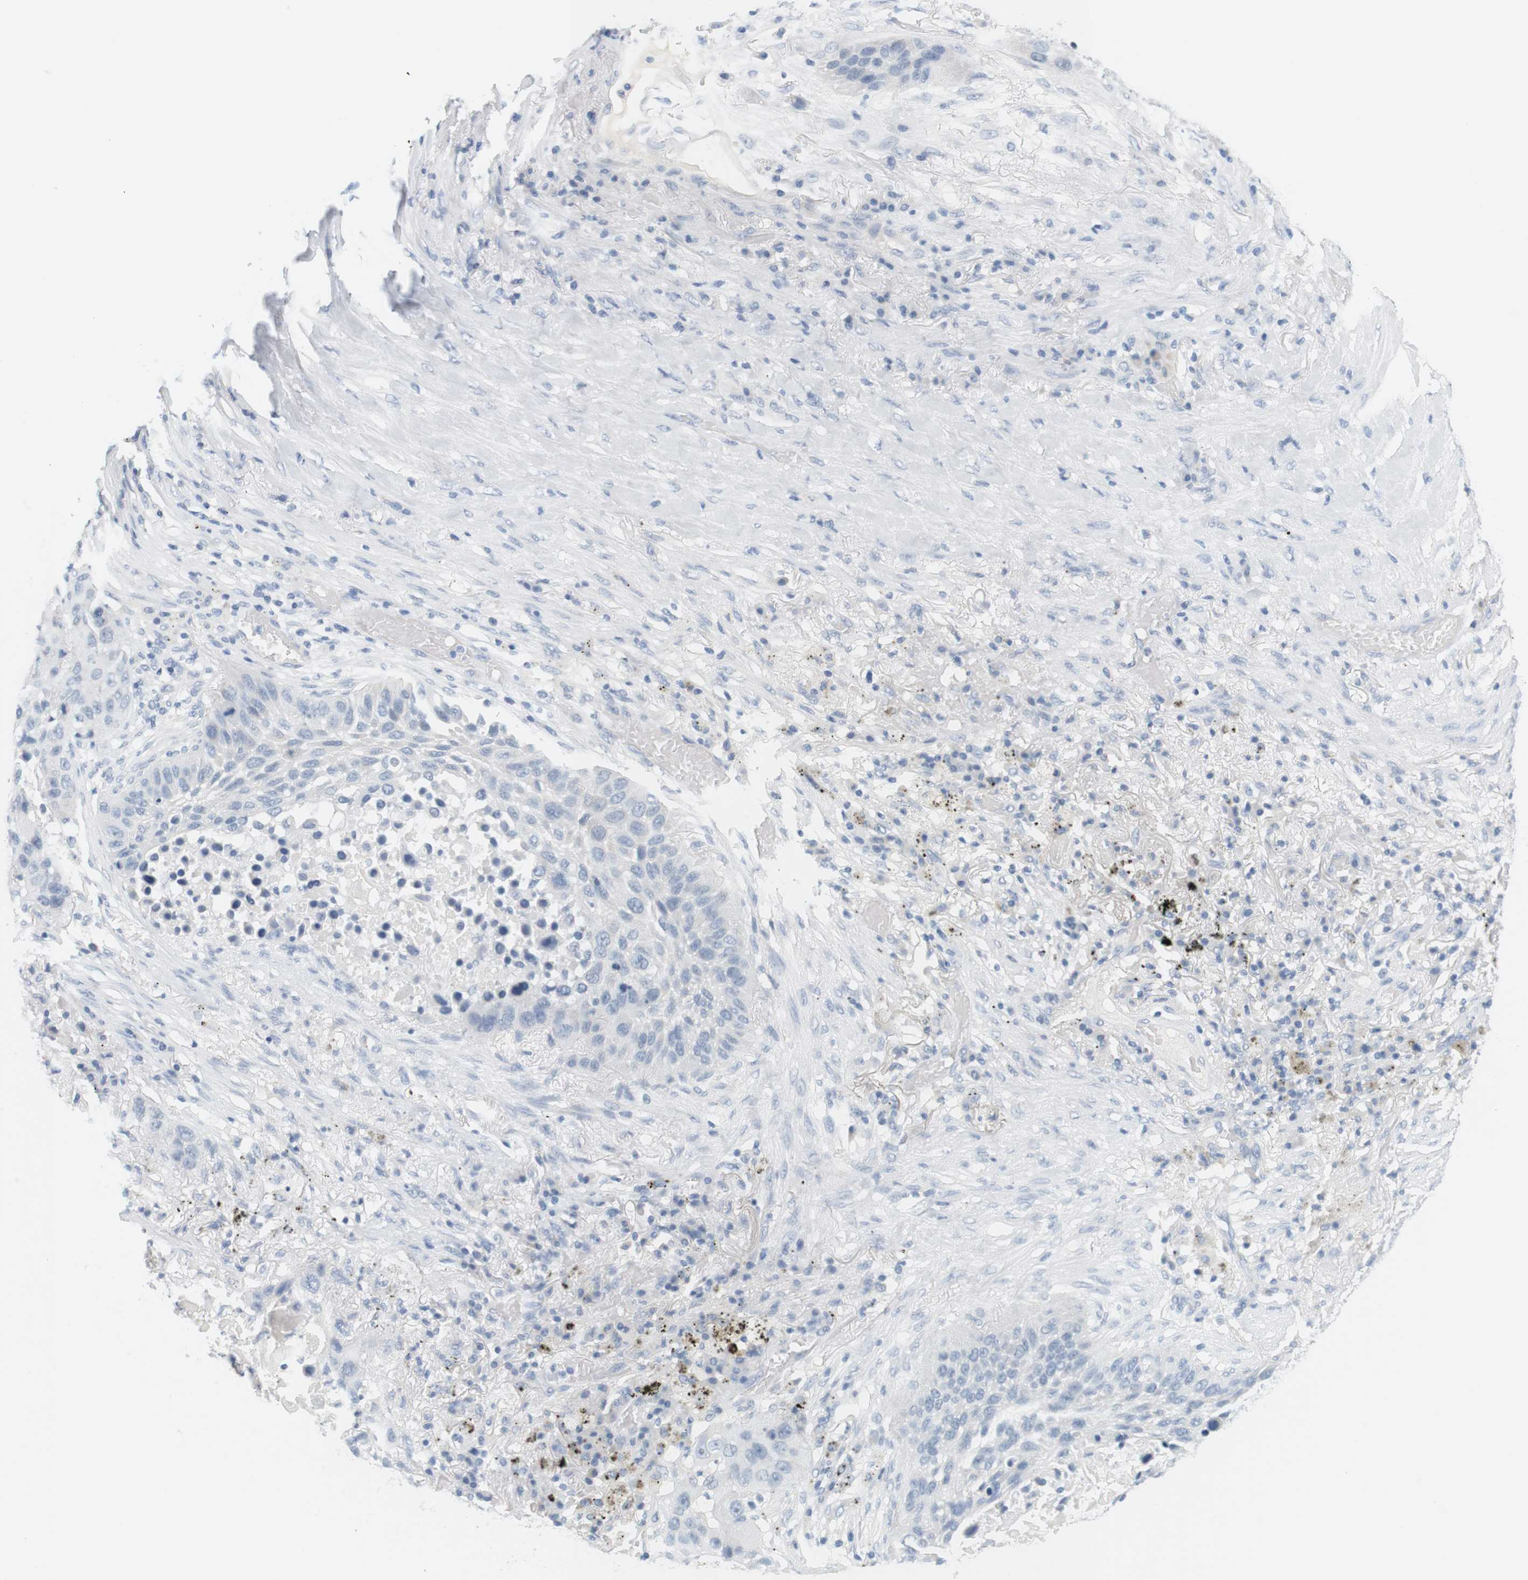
{"staining": {"intensity": "negative", "quantity": "none", "location": "none"}, "tissue": "lung cancer", "cell_type": "Tumor cells", "image_type": "cancer", "snomed": [{"axis": "morphology", "description": "Squamous cell carcinoma, NOS"}, {"axis": "topography", "description": "Lung"}], "caption": "Image shows no significant protein positivity in tumor cells of lung cancer (squamous cell carcinoma). The staining was performed using DAB to visualize the protein expression in brown, while the nuclei were stained in blue with hematoxylin (Magnification: 20x).", "gene": "OPRM1", "patient": {"sex": "male", "age": 57}}